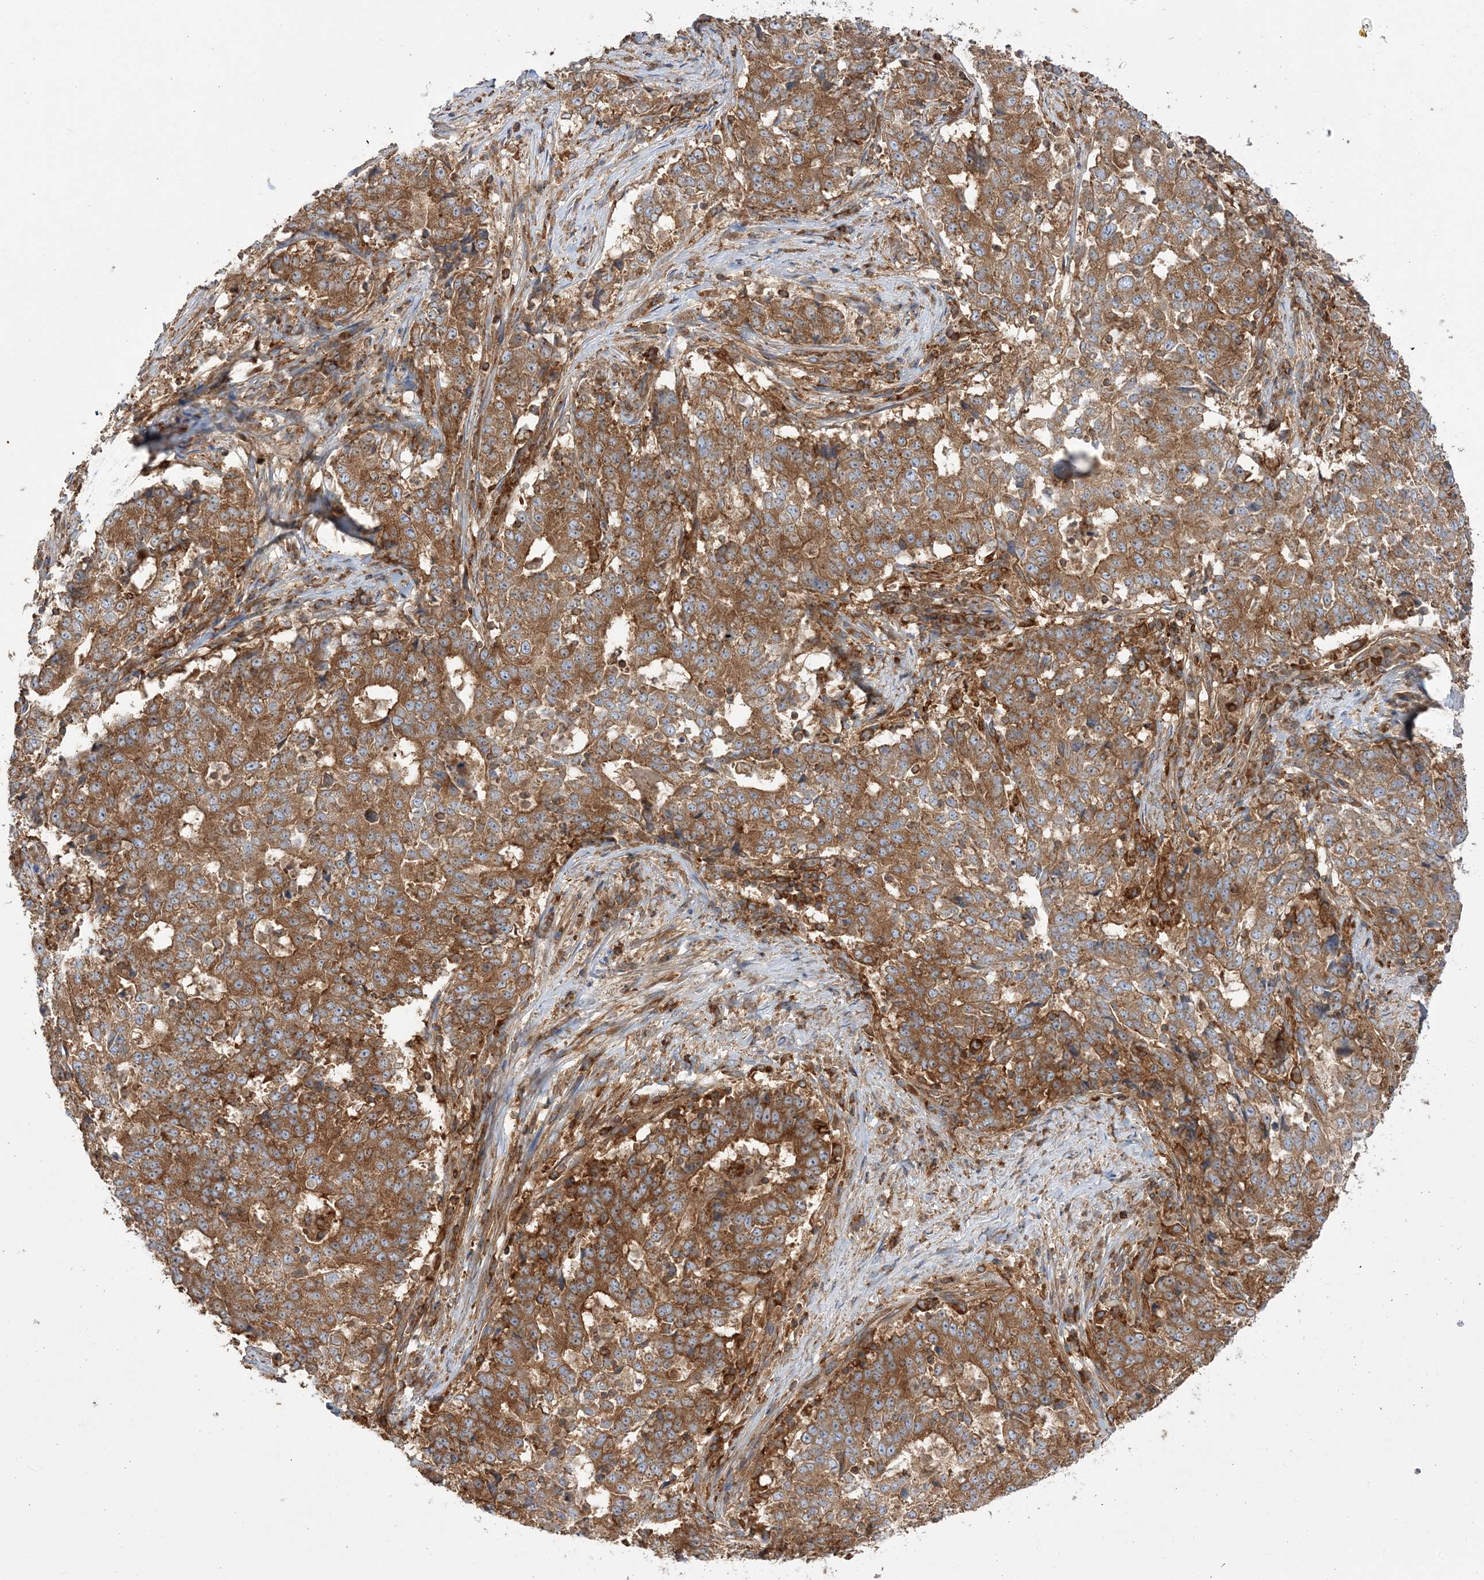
{"staining": {"intensity": "strong", "quantity": ">75%", "location": "cytoplasmic/membranous"}, "tissue": "stomach cancer", "cell_type": "Tumor cells", "image_type": "cancer", "snomed": [{"axis": "morphology", "description": "Adenocarcinoma, NOS"}, {"axis": "topography", "description": "Stomach"}], "caption": "Human stomach cancer stained with a brown dye demonstrates strong cytoplasmic/membranous positive staining in about >75% of tumor cells.", "gene": "TBC1D5", "patient": {"sex": "male", "age": 59}}